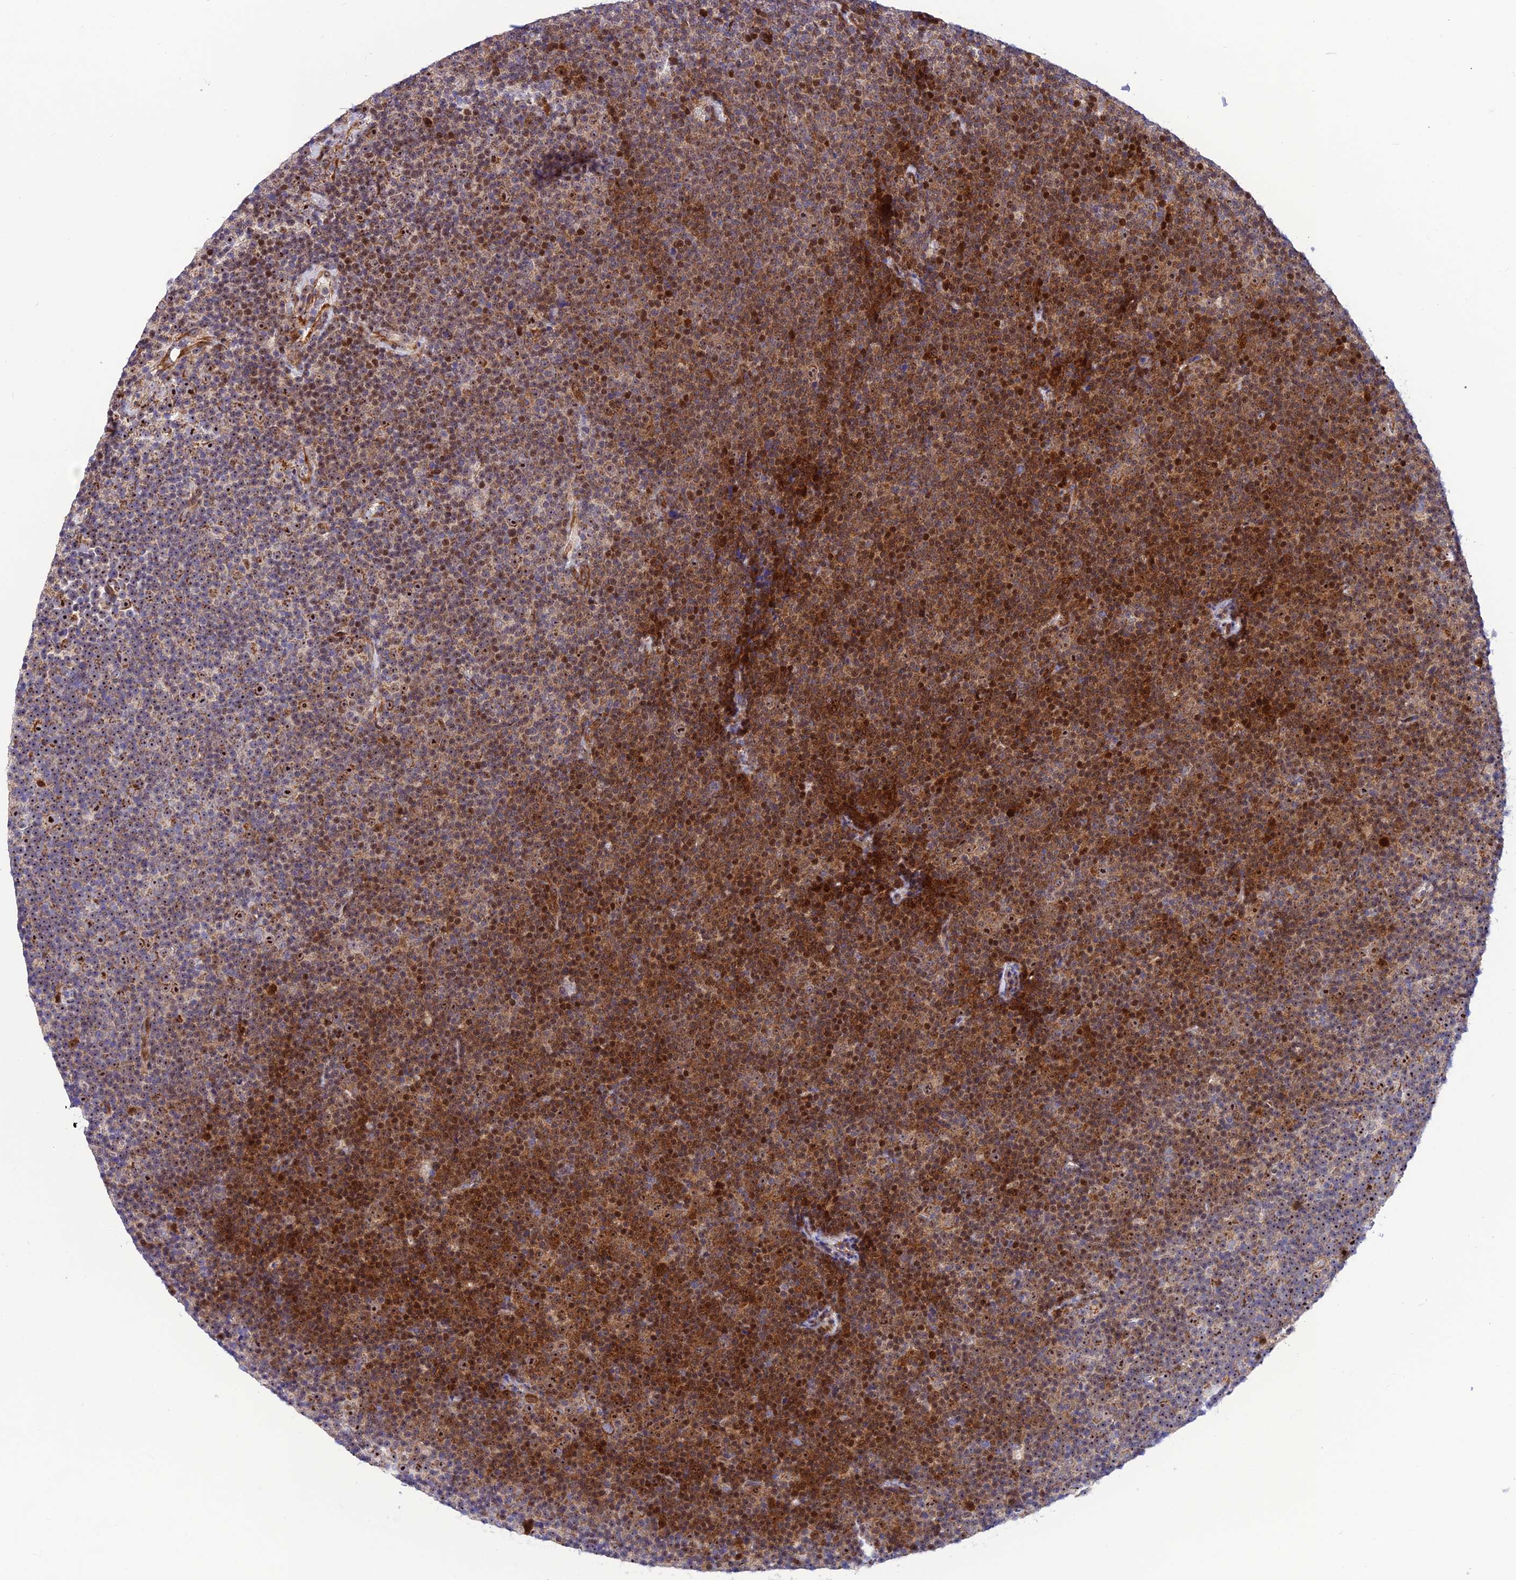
{"staining": {"intensity": "strong", "quantity": "25%-75%", "location": "cytoplasmic/membranous,nuclear"}, "tissue": "lymphoma", "cell_type": "Tumor cells", "image_type": "cancer", "snomed": [{"axis": "morphology", "description": "Malignant lymphoma, non-Hodgkin's type, Low grade"}, {"axis": "topography", "description": "Lymph node"}], "caption": "IHC photomicrograph of human lymphoma stained for a protein (brown), which exhibits high levels of strong cytoplasmic/membranous and nuclear staining in approximately 25%-75% of tumor cells.", "gene": "KBTBD7", "patient": {"sex": "female", "age": 67}}